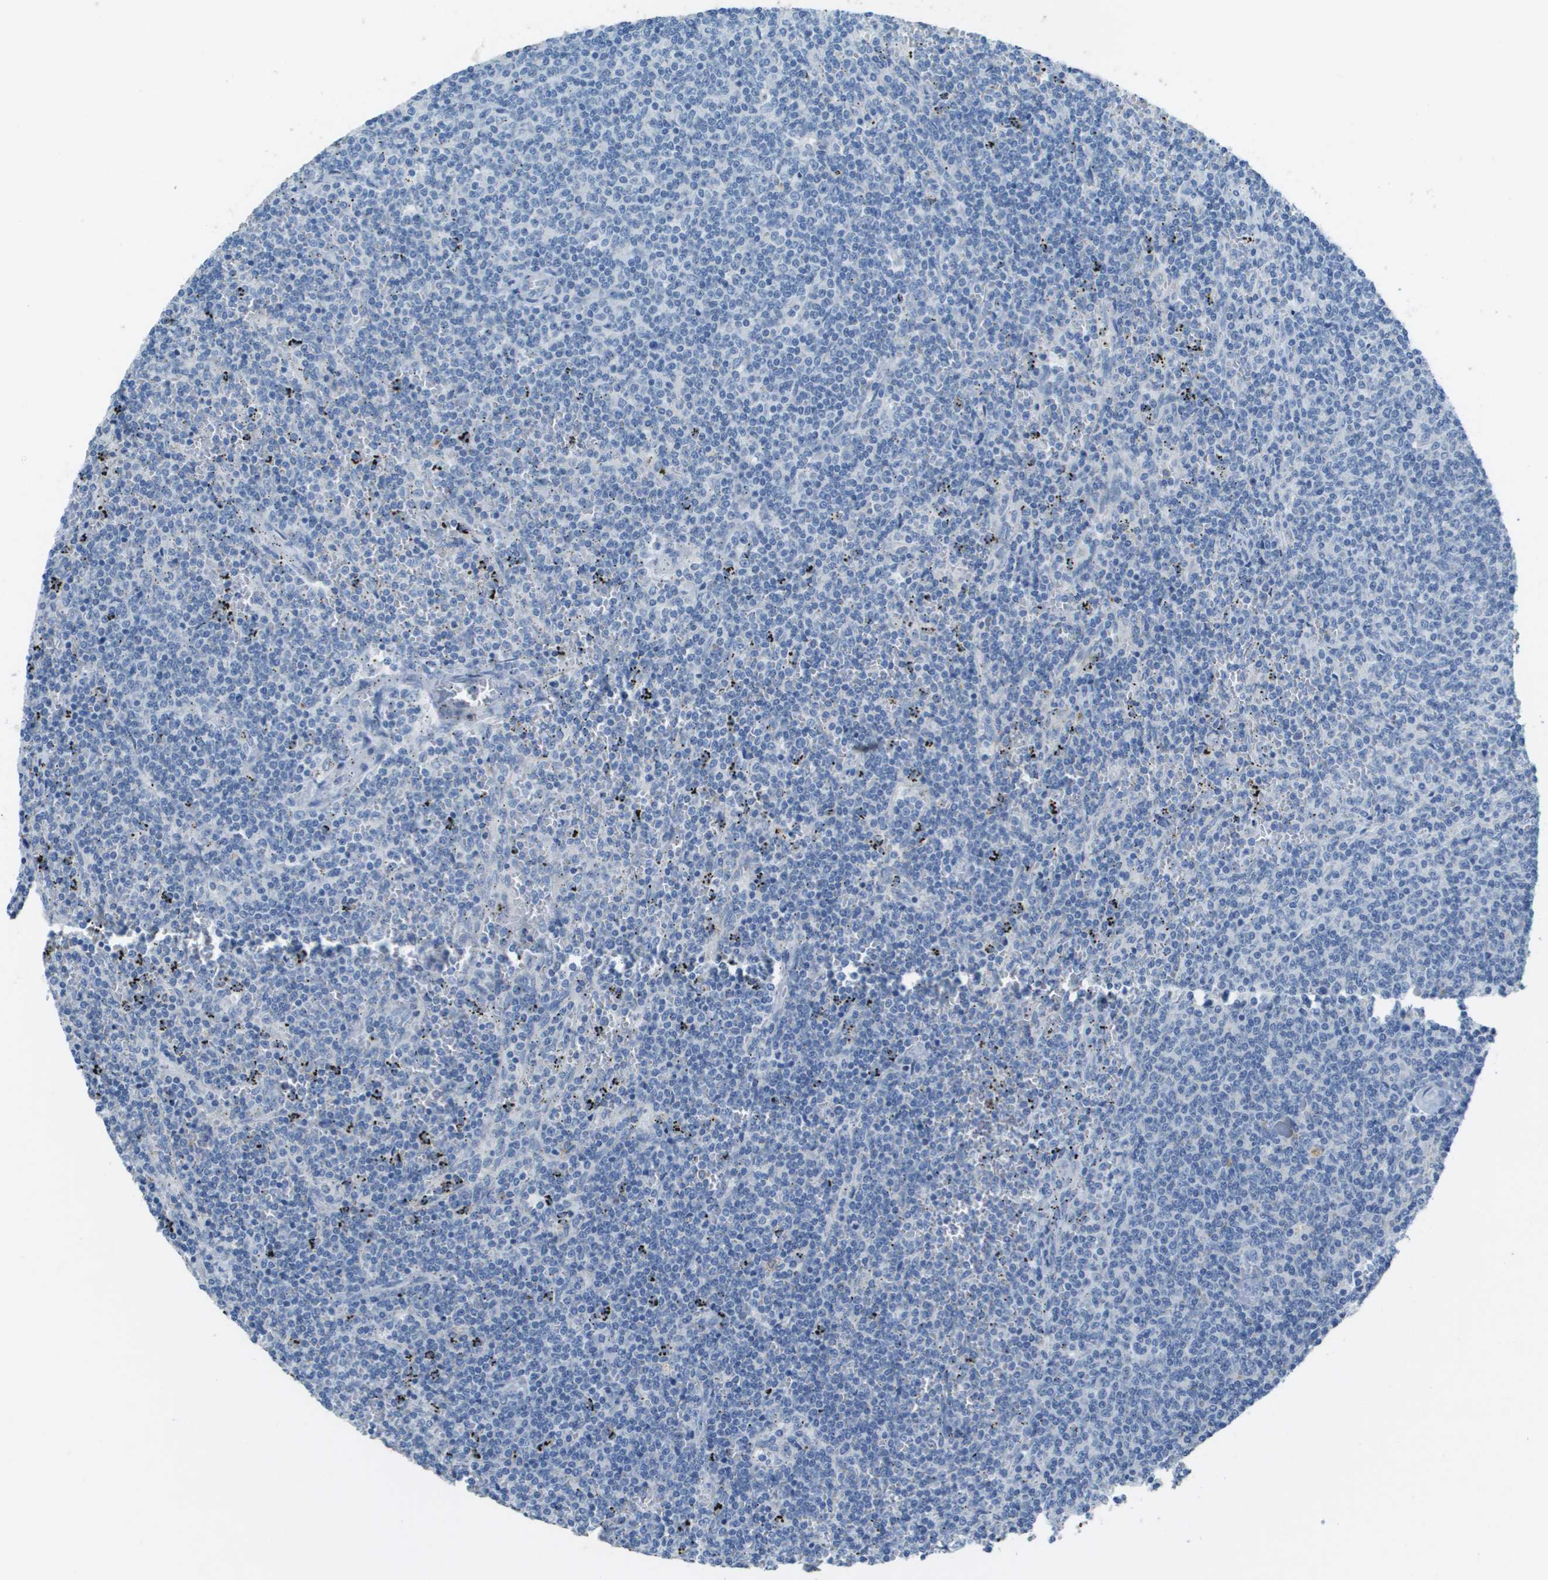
{"staining": {"intensity": "negative", "quantity": "none", "location": "none"}, "tissue": "lymphoma", "cell_type": "Tumor cells", "image_type": "cancer", "snomed": [{"axis": "morphology", "description": "Malignant lymphoma, non-Hodgkin's type, Low grade"}, {"axis": "topography", "description": "Spleen"}], "caption": "Histopathology image shows no protein staining in tumor cells of lymphoma tissue. (DAB (3,3'-diaminobenzidine) immunohistochemistry, high magnification).", "gene": "PTGDR2", "patient": {"sex": "female", "age": 50}}